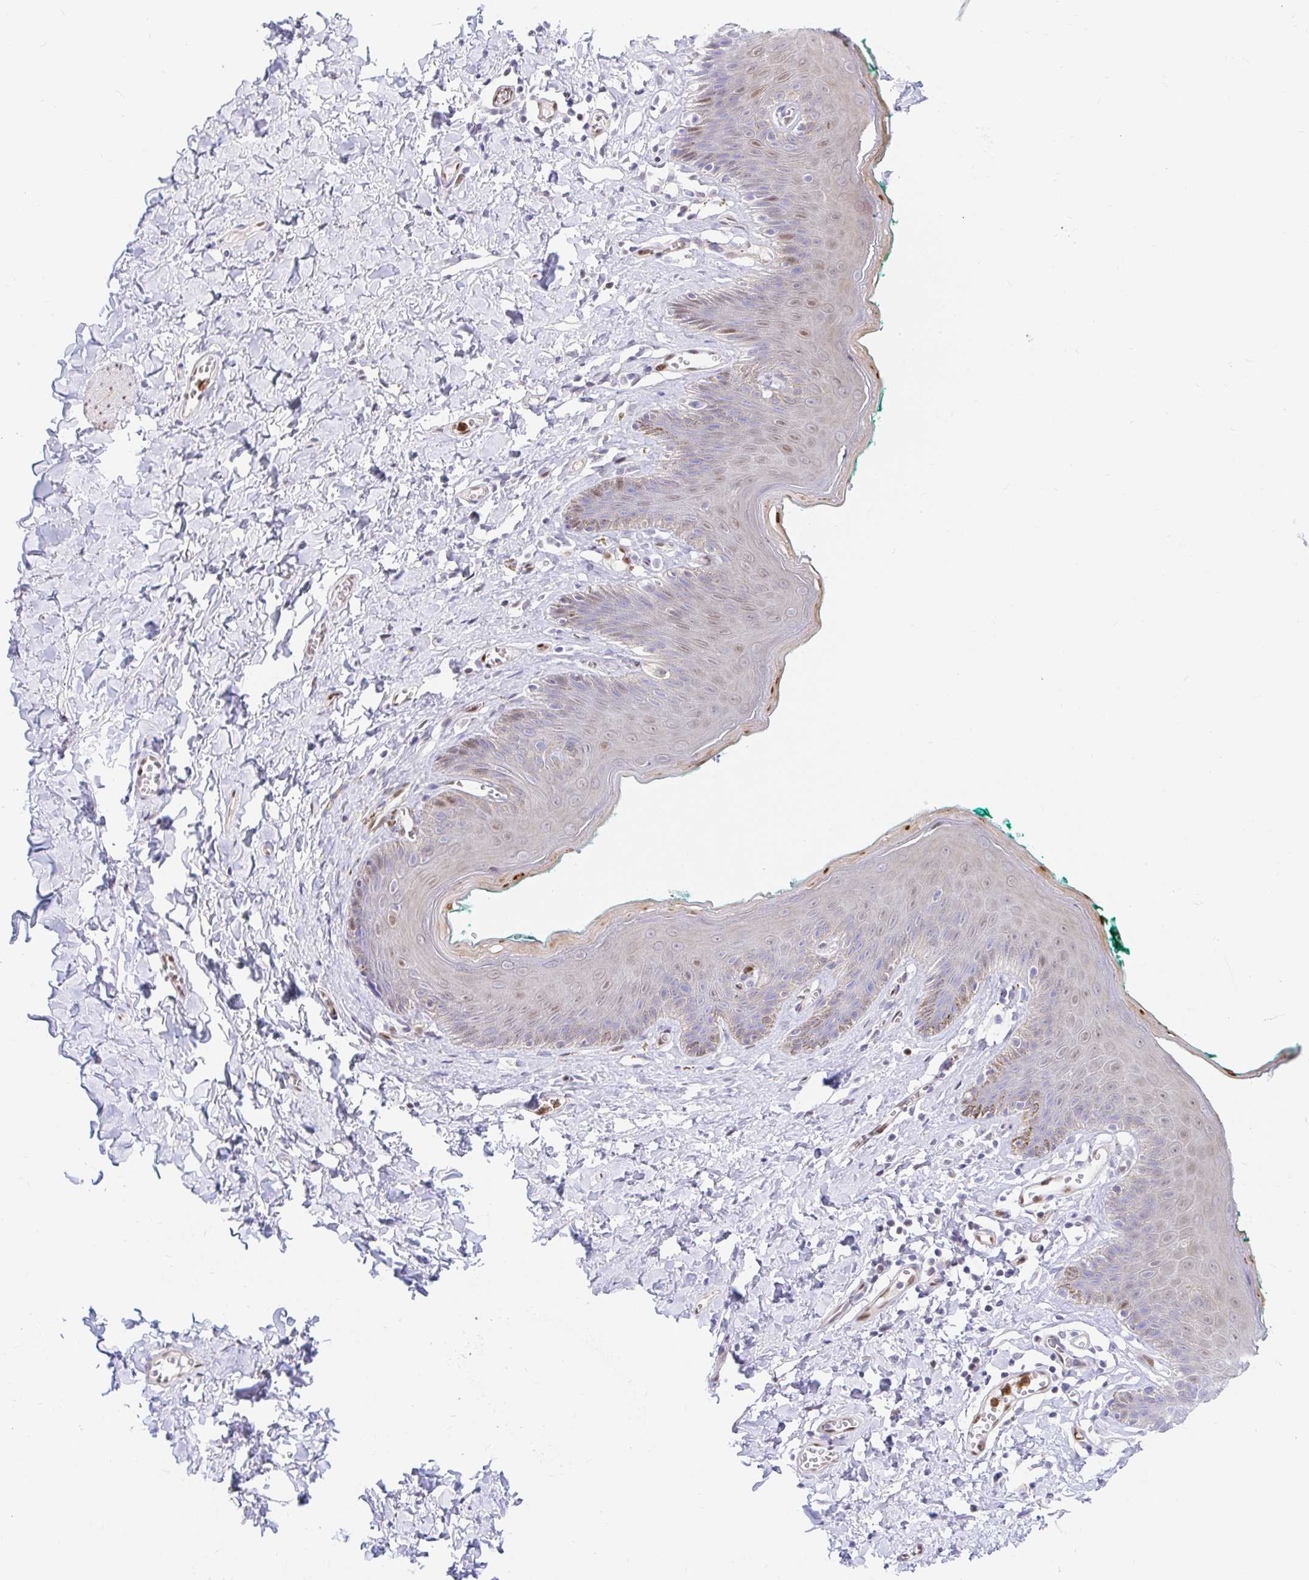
{"staining": {"intensity": "weak", "quantity": "25%-75%", "location": "nuclear"}, "tissue": "skin", "cell_type": "Epidermal cells", "image_type": "normal", "snomed": [{"axis": "morphology", "description": "Normal tissue, NOS"}, {"axis": "topography", "description": "Vulva"}, {"axis": "topography", "description": "Peripheral nerve tissue"}], "caption": "A micrograph of skin stained for a protein demonstrates weak nuclear brown staining in epidermal cells. (DAB (3,3'-diaminobenzidine) IHC with brightfield microscopy, high magnification).", "gene": "HINFP", "patient": {"sex": "female", "age": 66}}